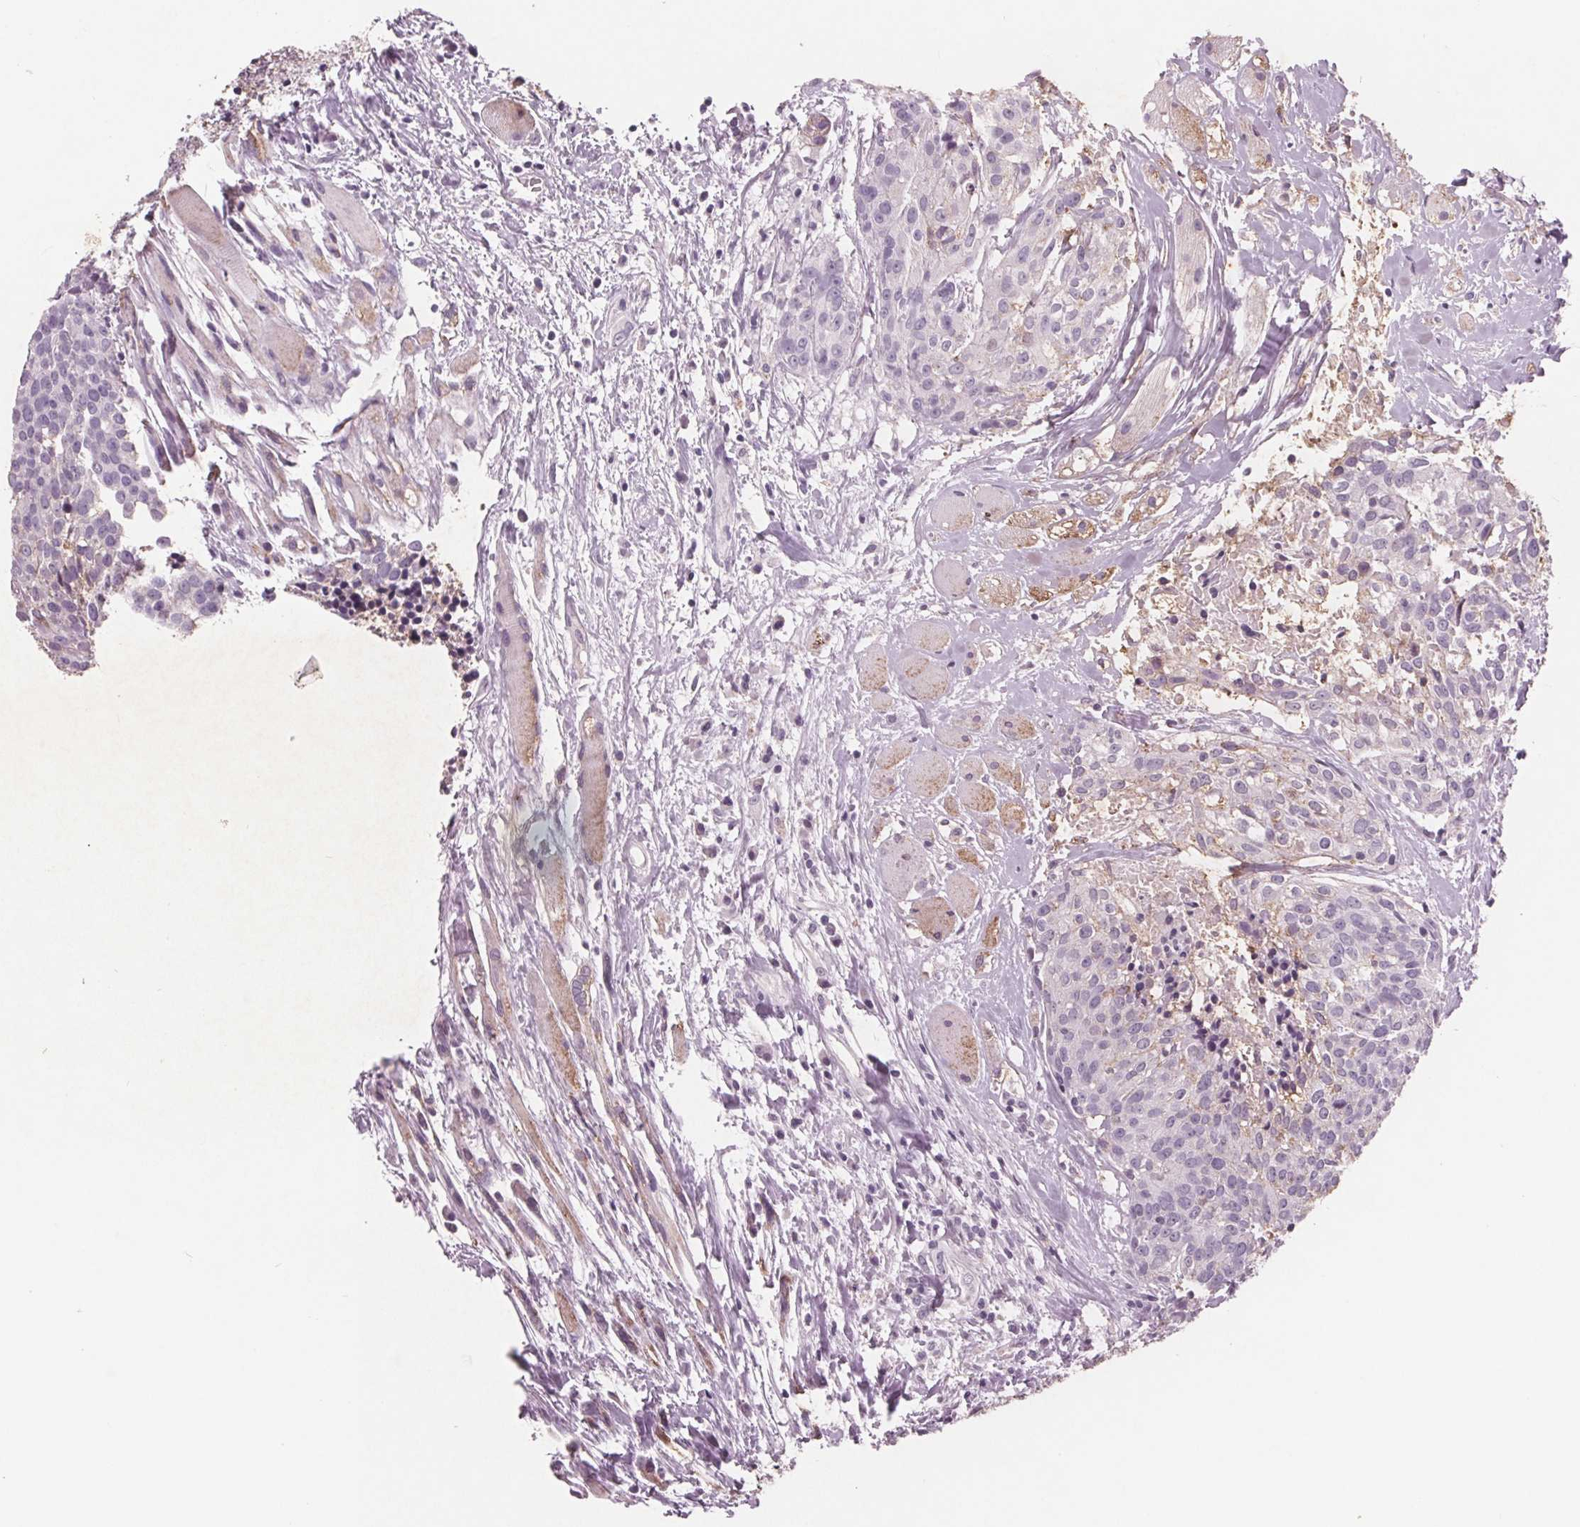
{"staining": {"intensity": "negative", "quantity": "none", "location": "none"}, "tissue": "head and neck cancer", "cell_type": "Tumor cells", "image_type": "cancer", "snomed": [{"axis": "morphology", "description": "Squamous cell carcinoma, NOS"}, {"axis": "topography", "description": "Oral tissue"}, {"axis": "topography", "description": "Head-Neck"}], "caption": "Histopathology image shows no protein positivity in tumor cells of head and neck cancer tissue.", "gene": "PTPN14", "patient": {"sex": "male", "age": 64}}